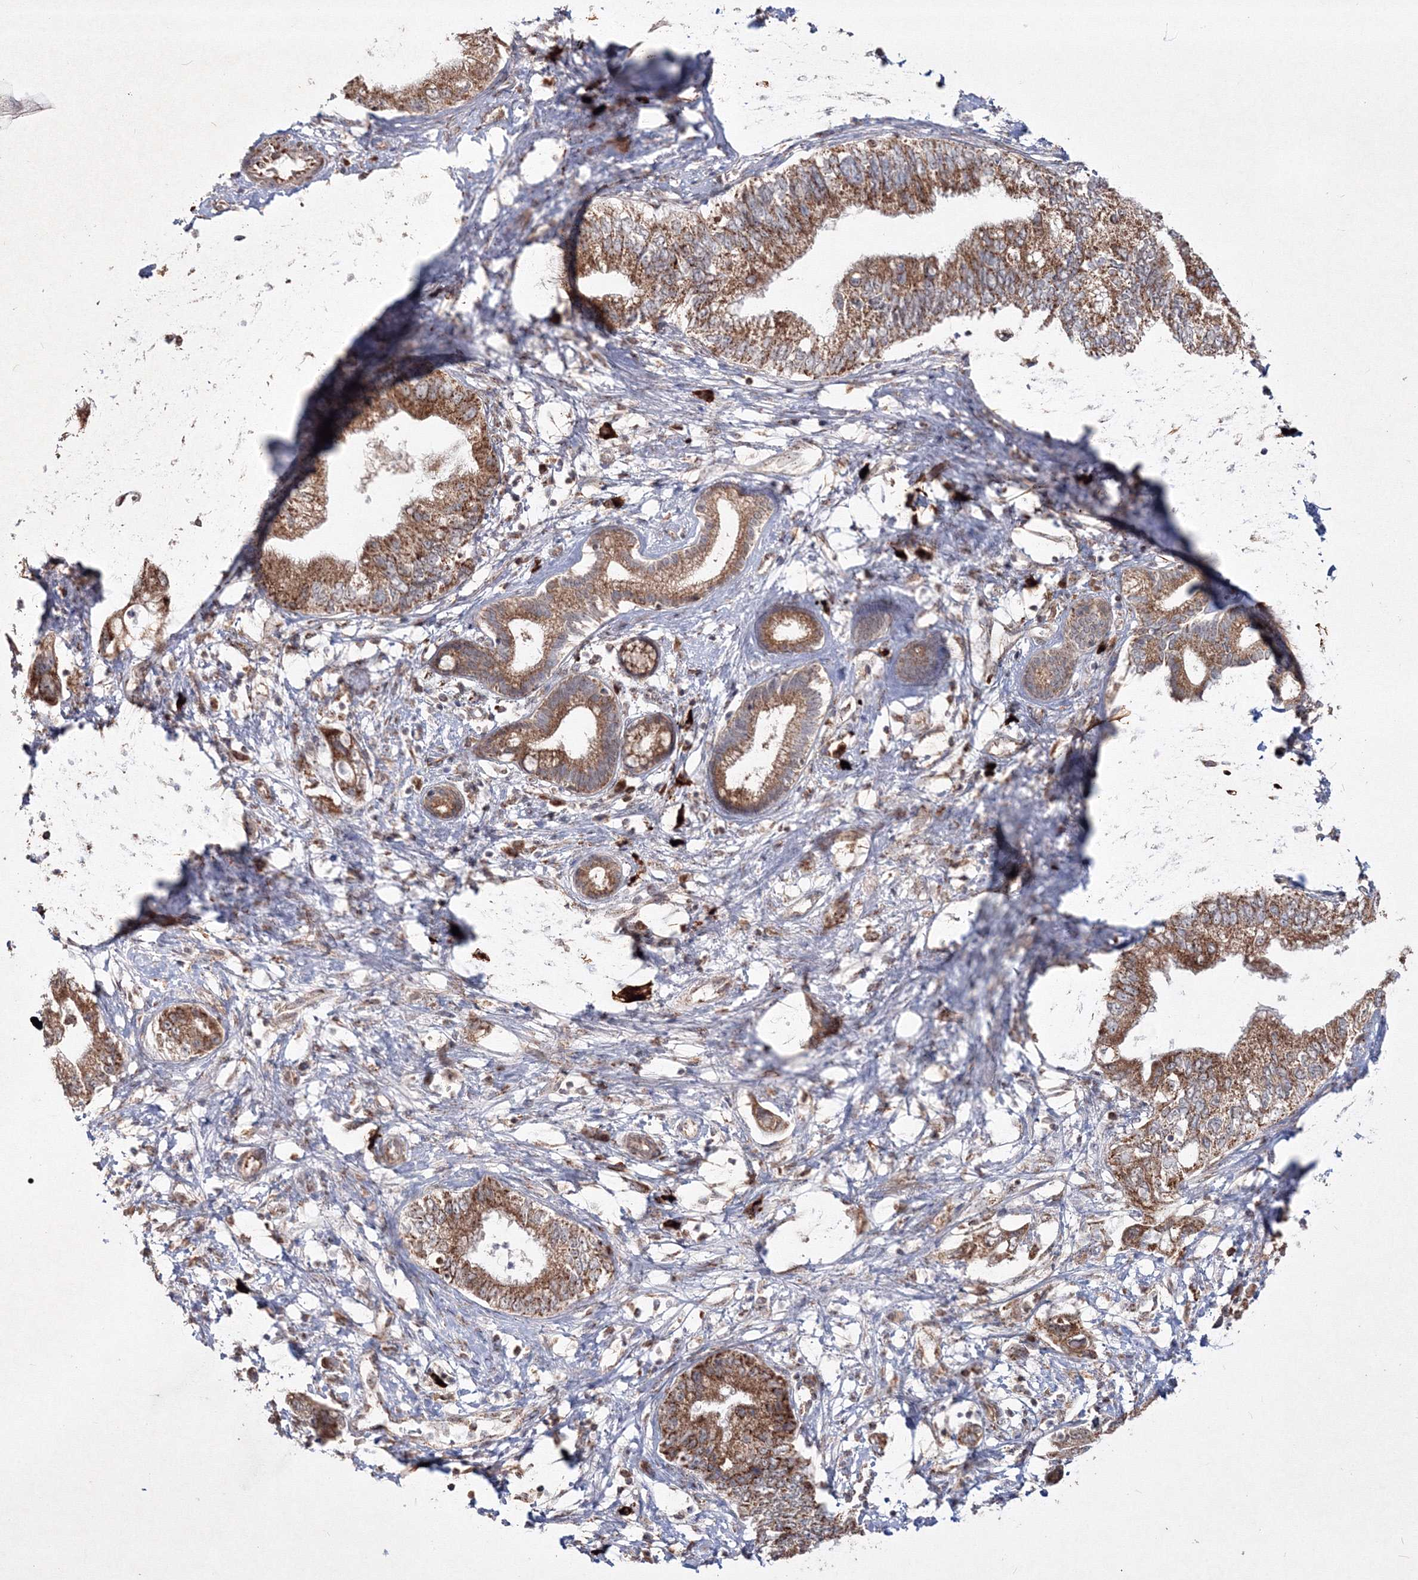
{"staining": {"intensity": "moderate", "quantity": ">75%", "location": "cytoplasmic/membranous"}, "tissue": "pancreatic cancer", "cell_type": "Tumor cells", "image_type": "cancer", "snomed": [{"axis": "morphology", "description": "Adenocarcinoma, NOS"}, {"axis": "topography", "description": "Pancreas"}], "caption": "A micrograph of human pancreatic cancer stained for a protein demonstrates moderate cytoplasmic/membranous brown staining in tumor cells.", "gene": "PEX13", "patient": {"sex": "female", "age": 73}}